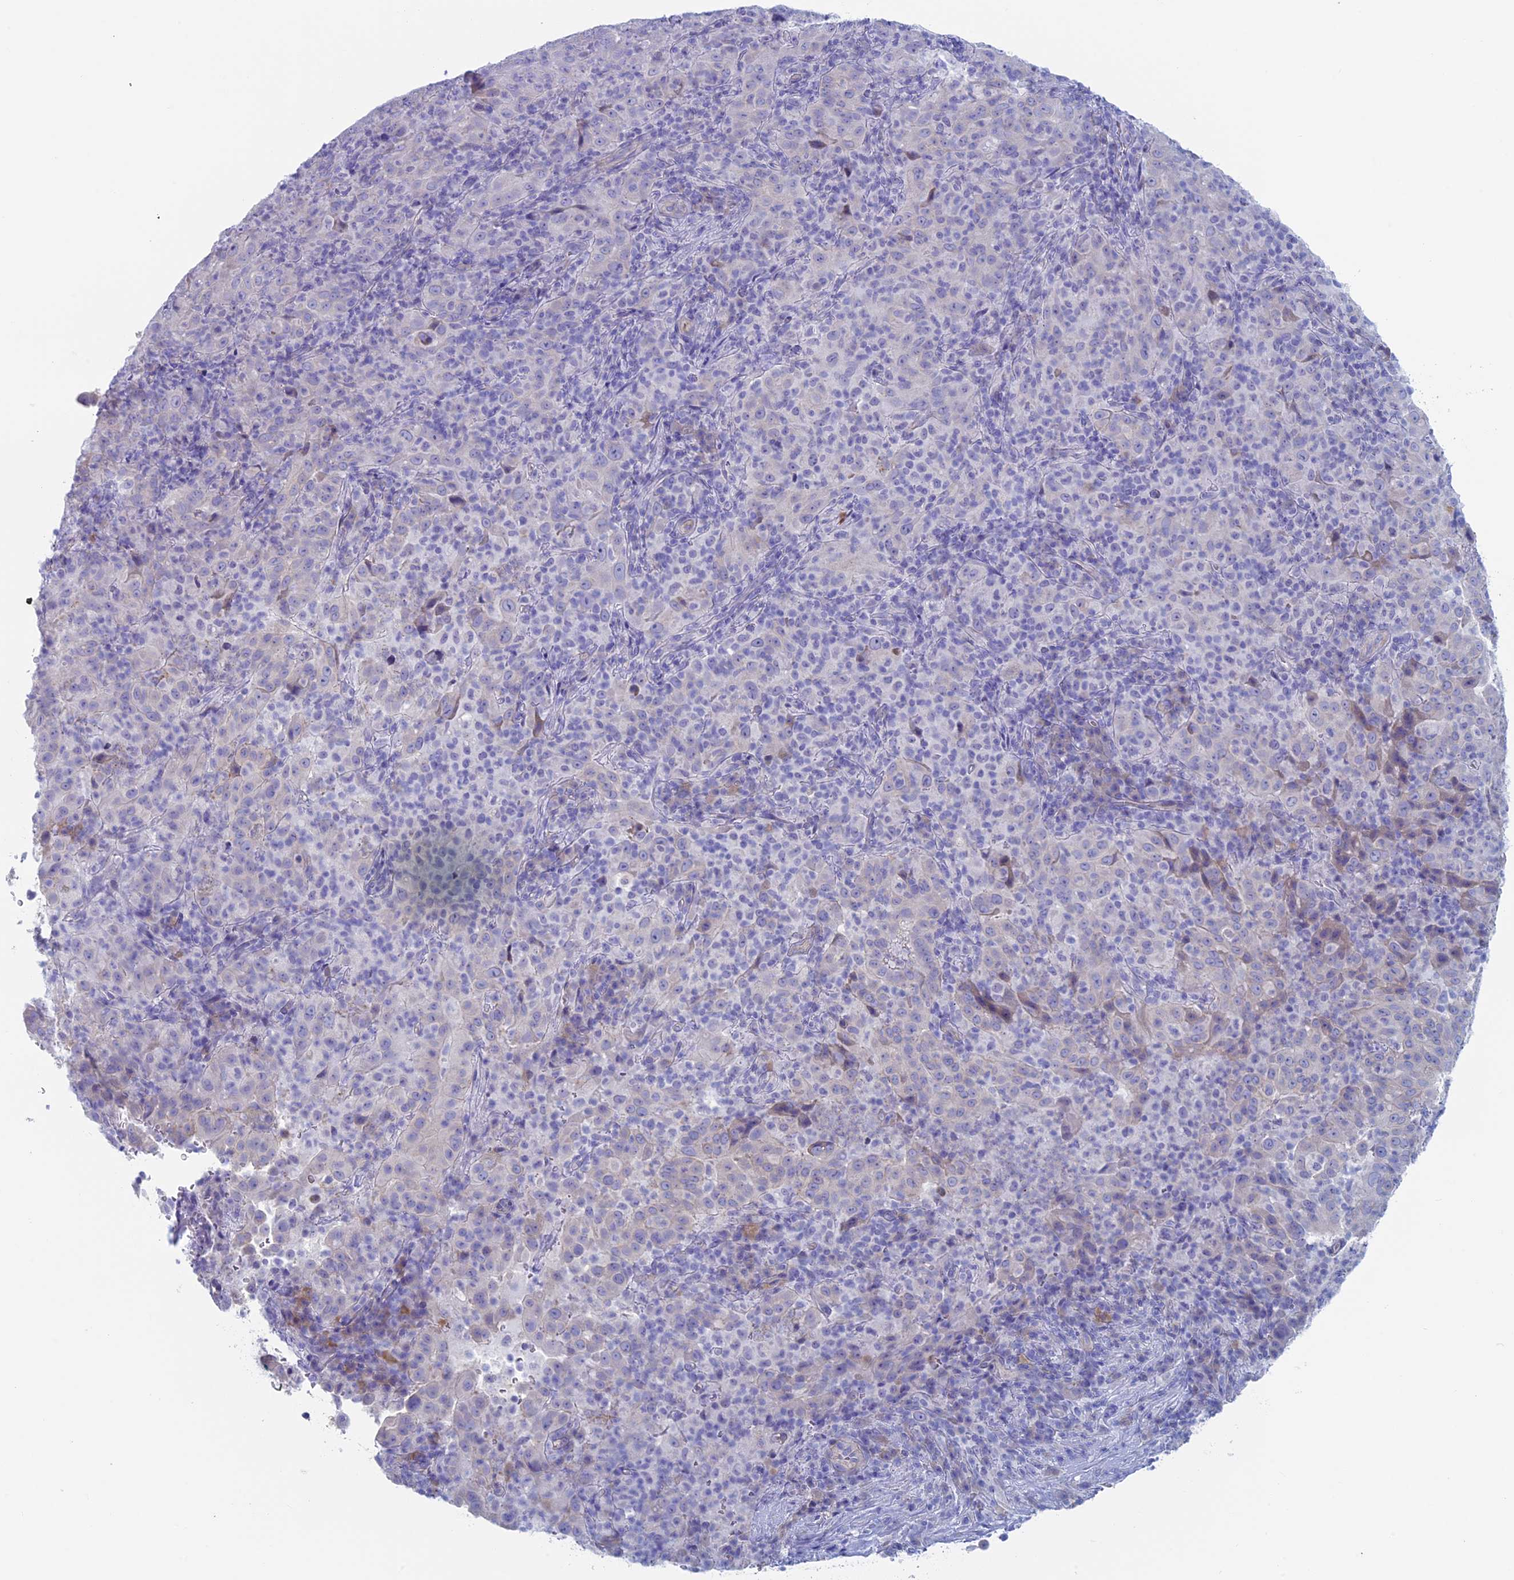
{"staining": {"intensity": "negative", "quantity": "none", "location": "none"}, "tissue": "pancreatic cancer", "cell_type": "Tumor cells", "image_type": "cancer", "snomed": [{"axis": "morphology", "description": "Adenocarcinoma, NOS"}, {"axis": "topography", "description": "Pancreas"}], "caption": "High magnification brightfield microscopy of pancreatic cancer (adenocarcinoma) stained with DAB (3,3'-diaminobenzidine) (brown) and counterstained with hematoxylin (blue): tumor cells show no significant staining.", "gene": "MAGEB6", "patient": {"sex": "male", "age": 63}}